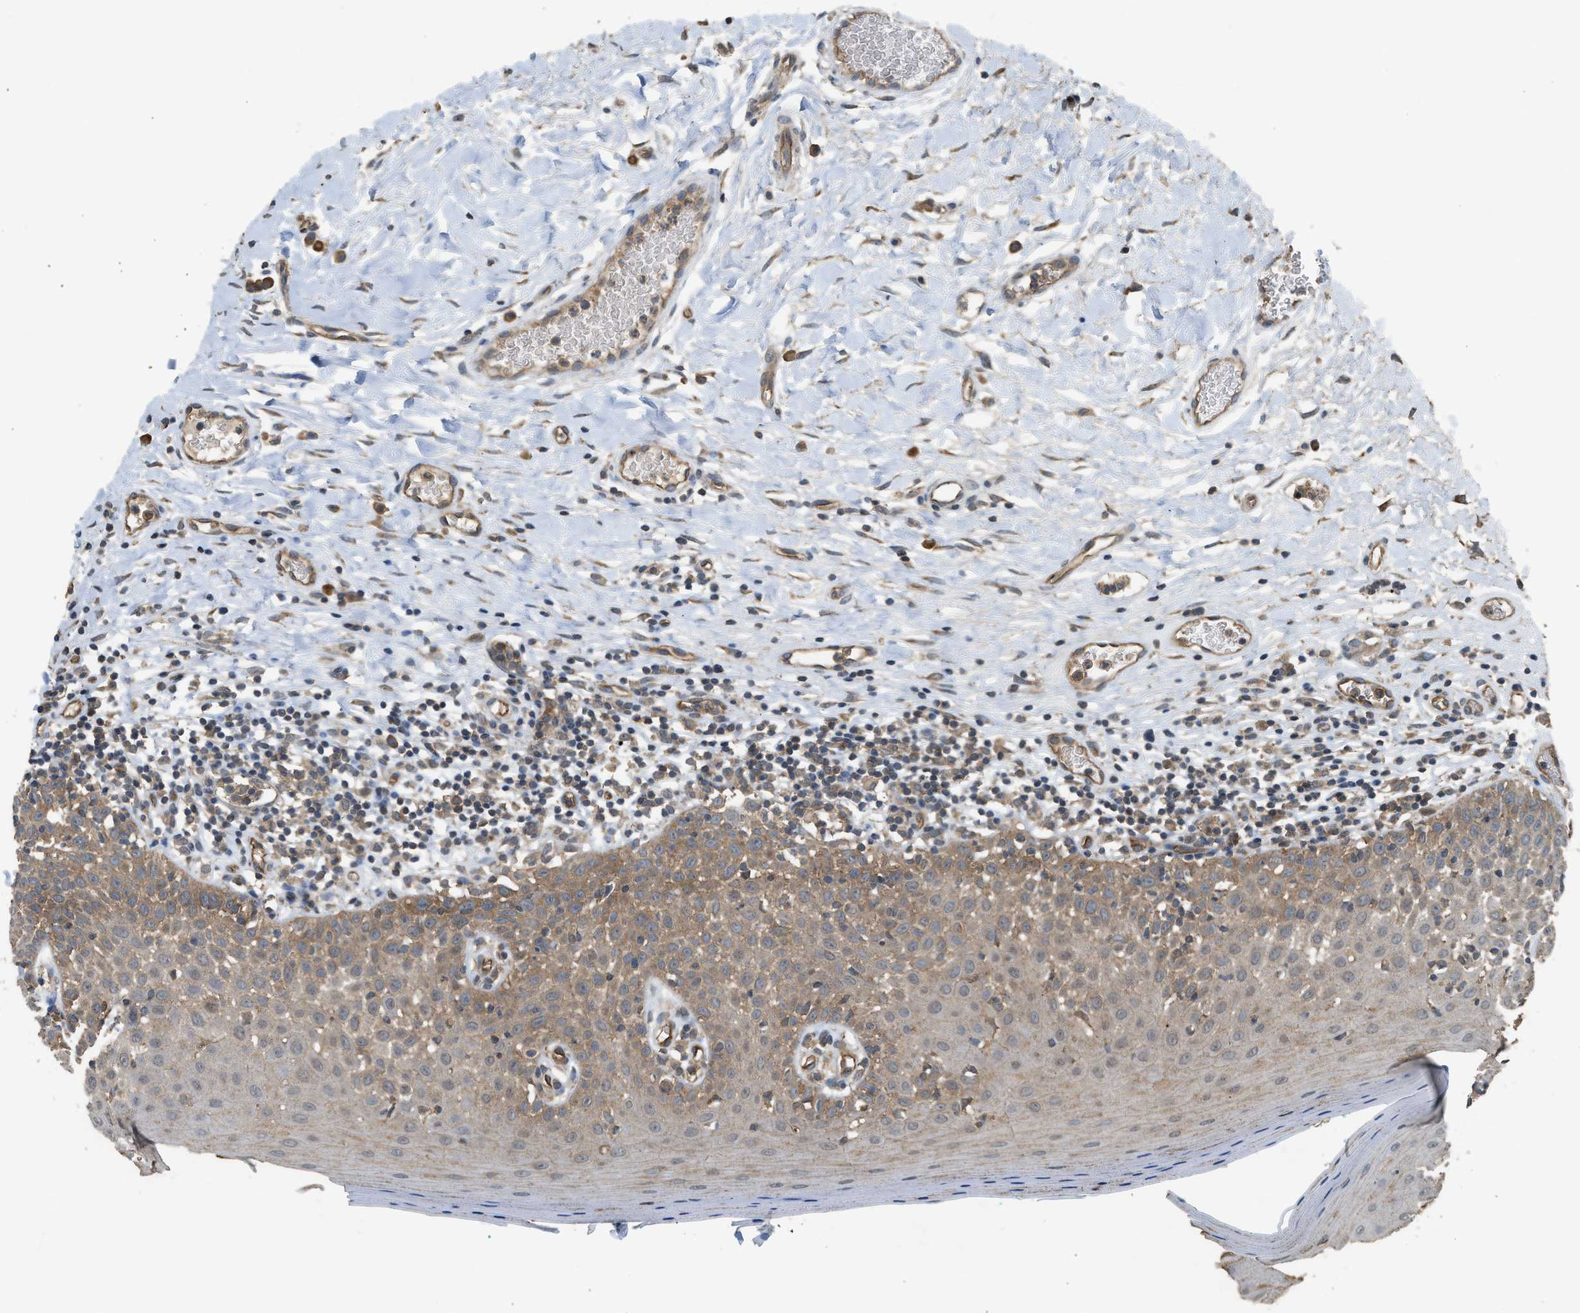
{"staining": {"intensity": "moderate", "quantity": ">75%", "location": "cytoplasmic/membranous"}, "tissue": "oral mucosa", "cell_type": "Squamous epithelial cells", "image_type": "normal", "snomed": [{"axis": "morphology", "description": "Normal tissue, NOS"}, {"axis": "topography", "description": "Skeletal muscle"}, {"axis": "topography", "description": "Oral tissue"}], "caption": "Immunohistochemical staining of unremarkable human oral mucosa shows medium levels of moderate cytoplasmic/membranous positivity in about >75% of squamous epithelial cells. (DAB IHC, brown staining for protein, blue staining for nuclei).", "gene": "HIP1R", "patient": {"sex": "male", "age": 58}}